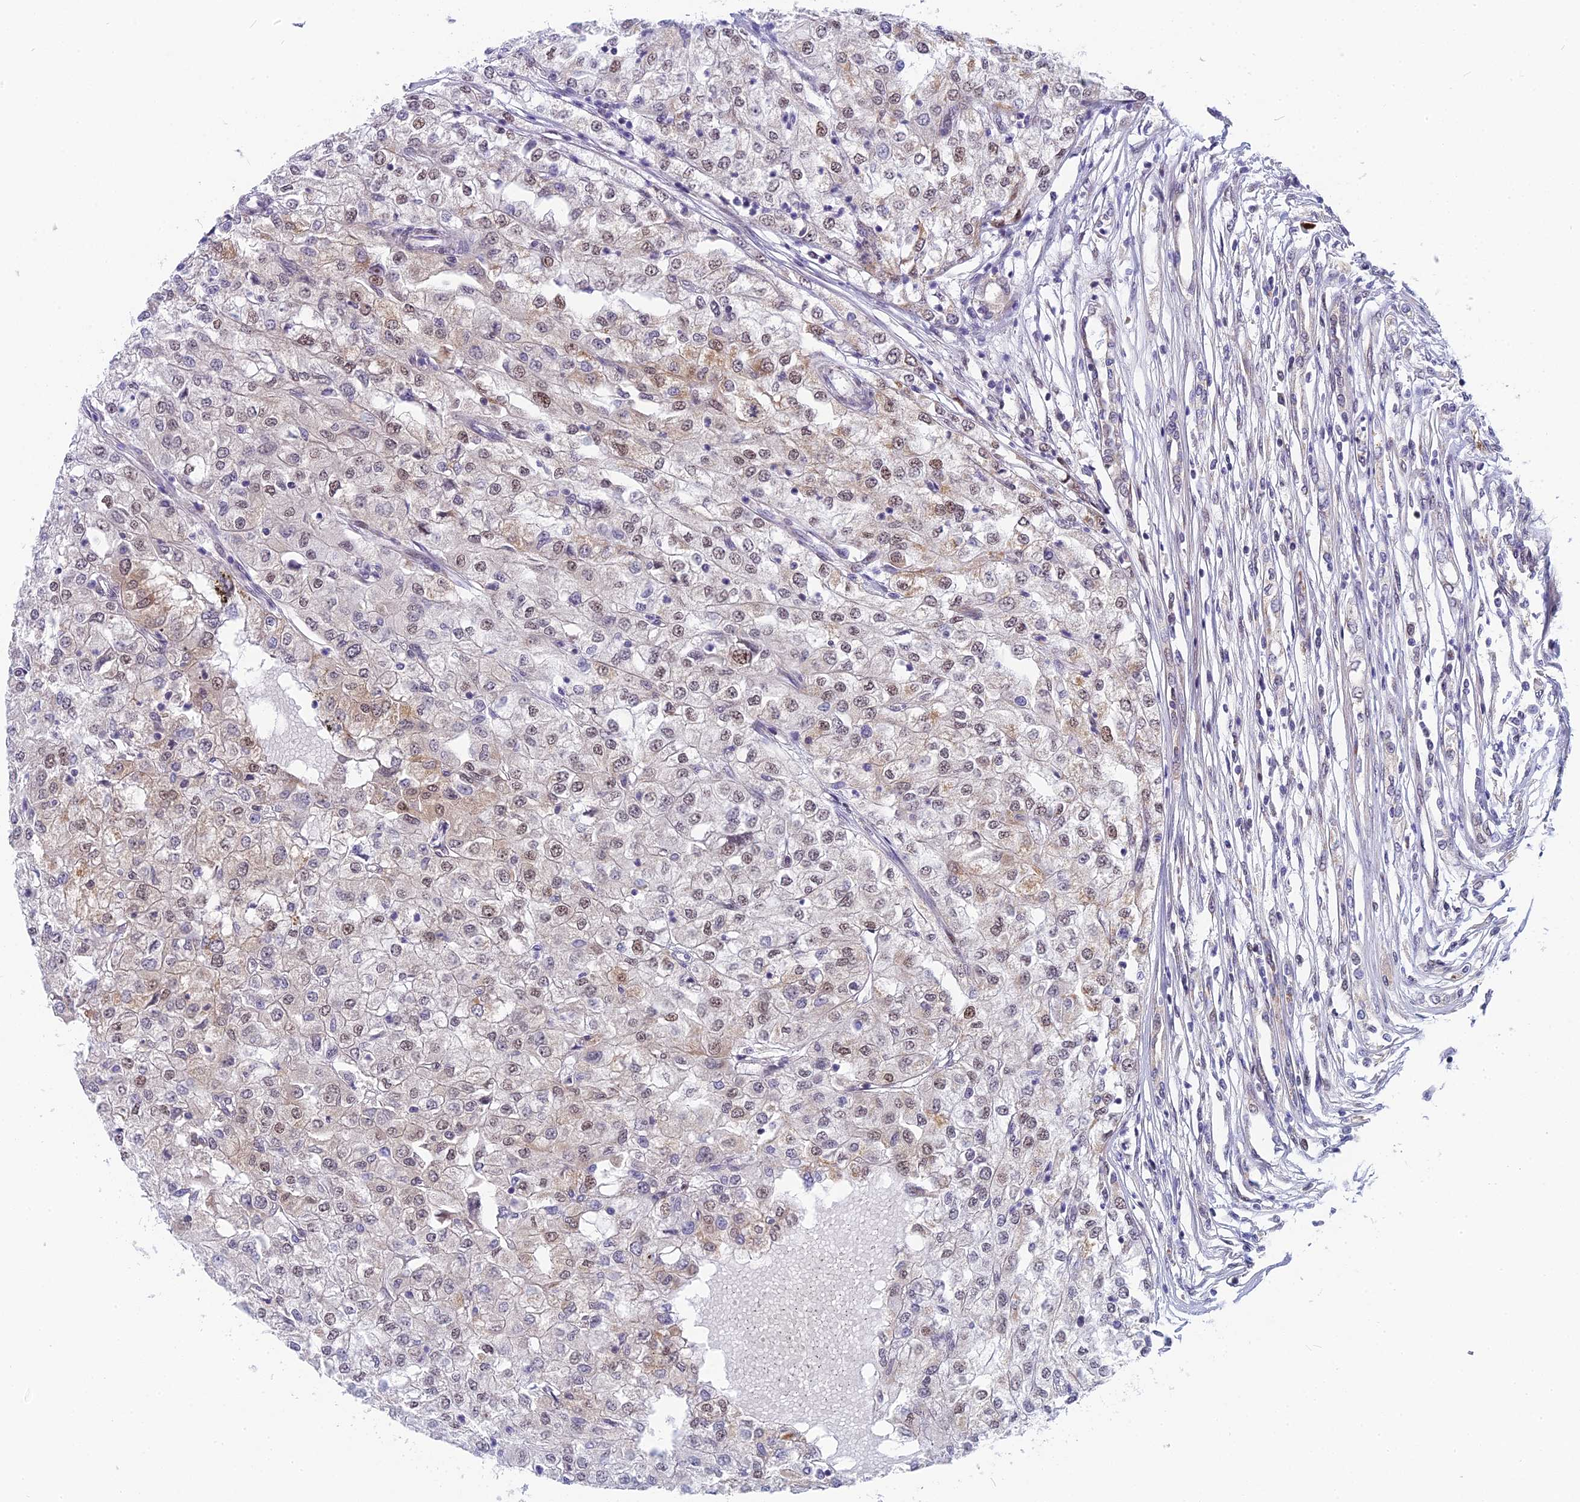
{"staining": {"intensity": "weak", "quantity": "25%-75%", "location": "nuclear"}, "tissue": "renal cancer", "cell_type": "Tumor cells", "image_type": "cancer", "snomed": [{"axis": "morphology", "description": "Adenocarcinoma, NOS"}, {"axis": "topography", "description": "Kidney"}], "caption": "Human renal cancer (adenocarcinoma) stained for a protein (brown) exhibits weak nuclear positive staining in approximately 25%-75% of tumor cells.", "gene": "CMC1", "patient": {"sex": "female", "age": 54}}